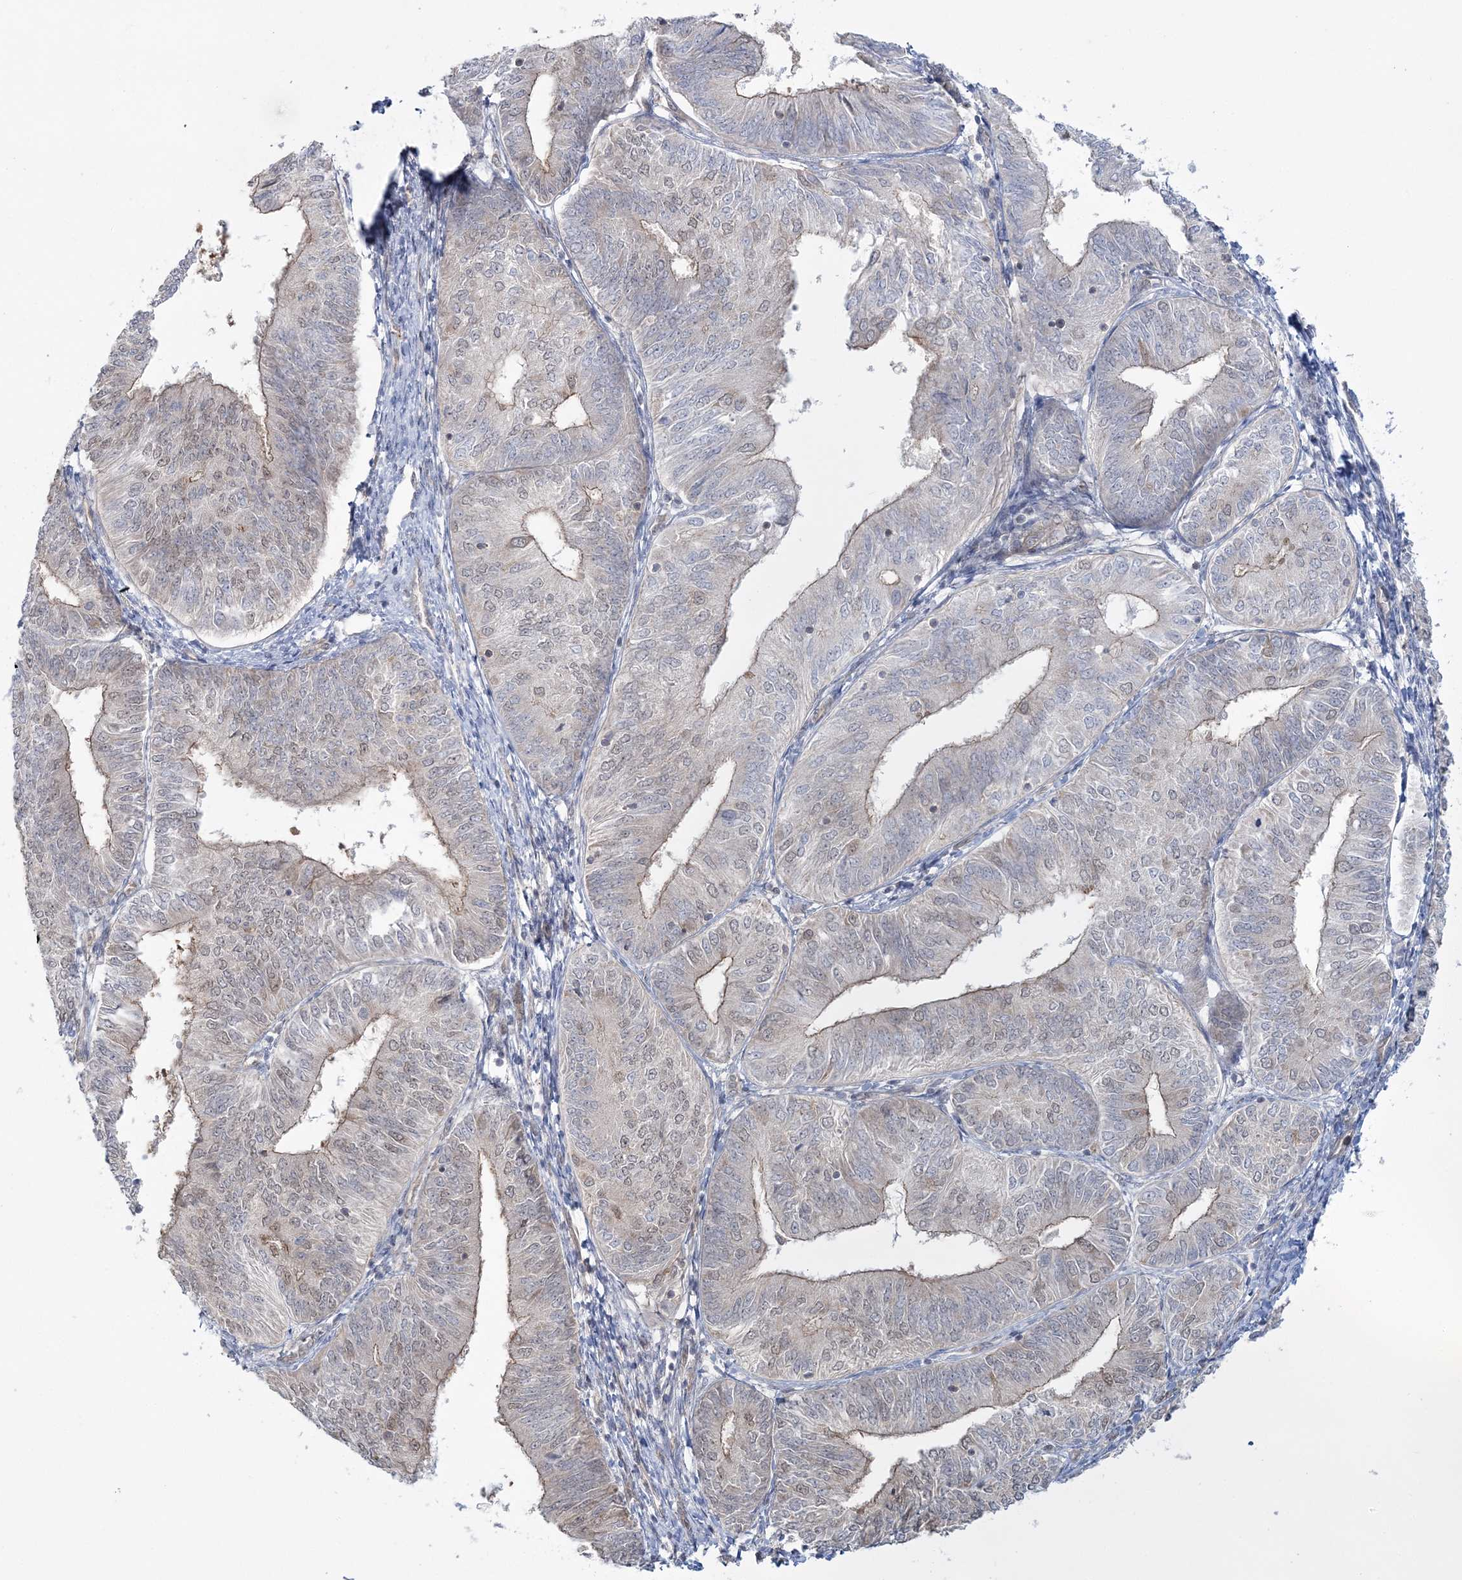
{"staining": {"intensity": "weak", "quantity": "<25%", "location": "cytoplasmic/membranous,nuclear"}, "tissue": "endometrial cancer", "cell_type": "Tumor cells", "image_type": "cancer", "snomed": [{"axis": "morphology", "description": "Adenocarcinoma, NOS"}, {"axis": "topography", "description": "Endometrium"}], "caption": "This is a photomicrograph of immunohistochemistry (IHC) staining of endometrial cancer (adenocarcinoma), which shows no positivity in tumor cells.", "gene": "ZFAND6", "patient": {"sex": "female", "age": 58}}